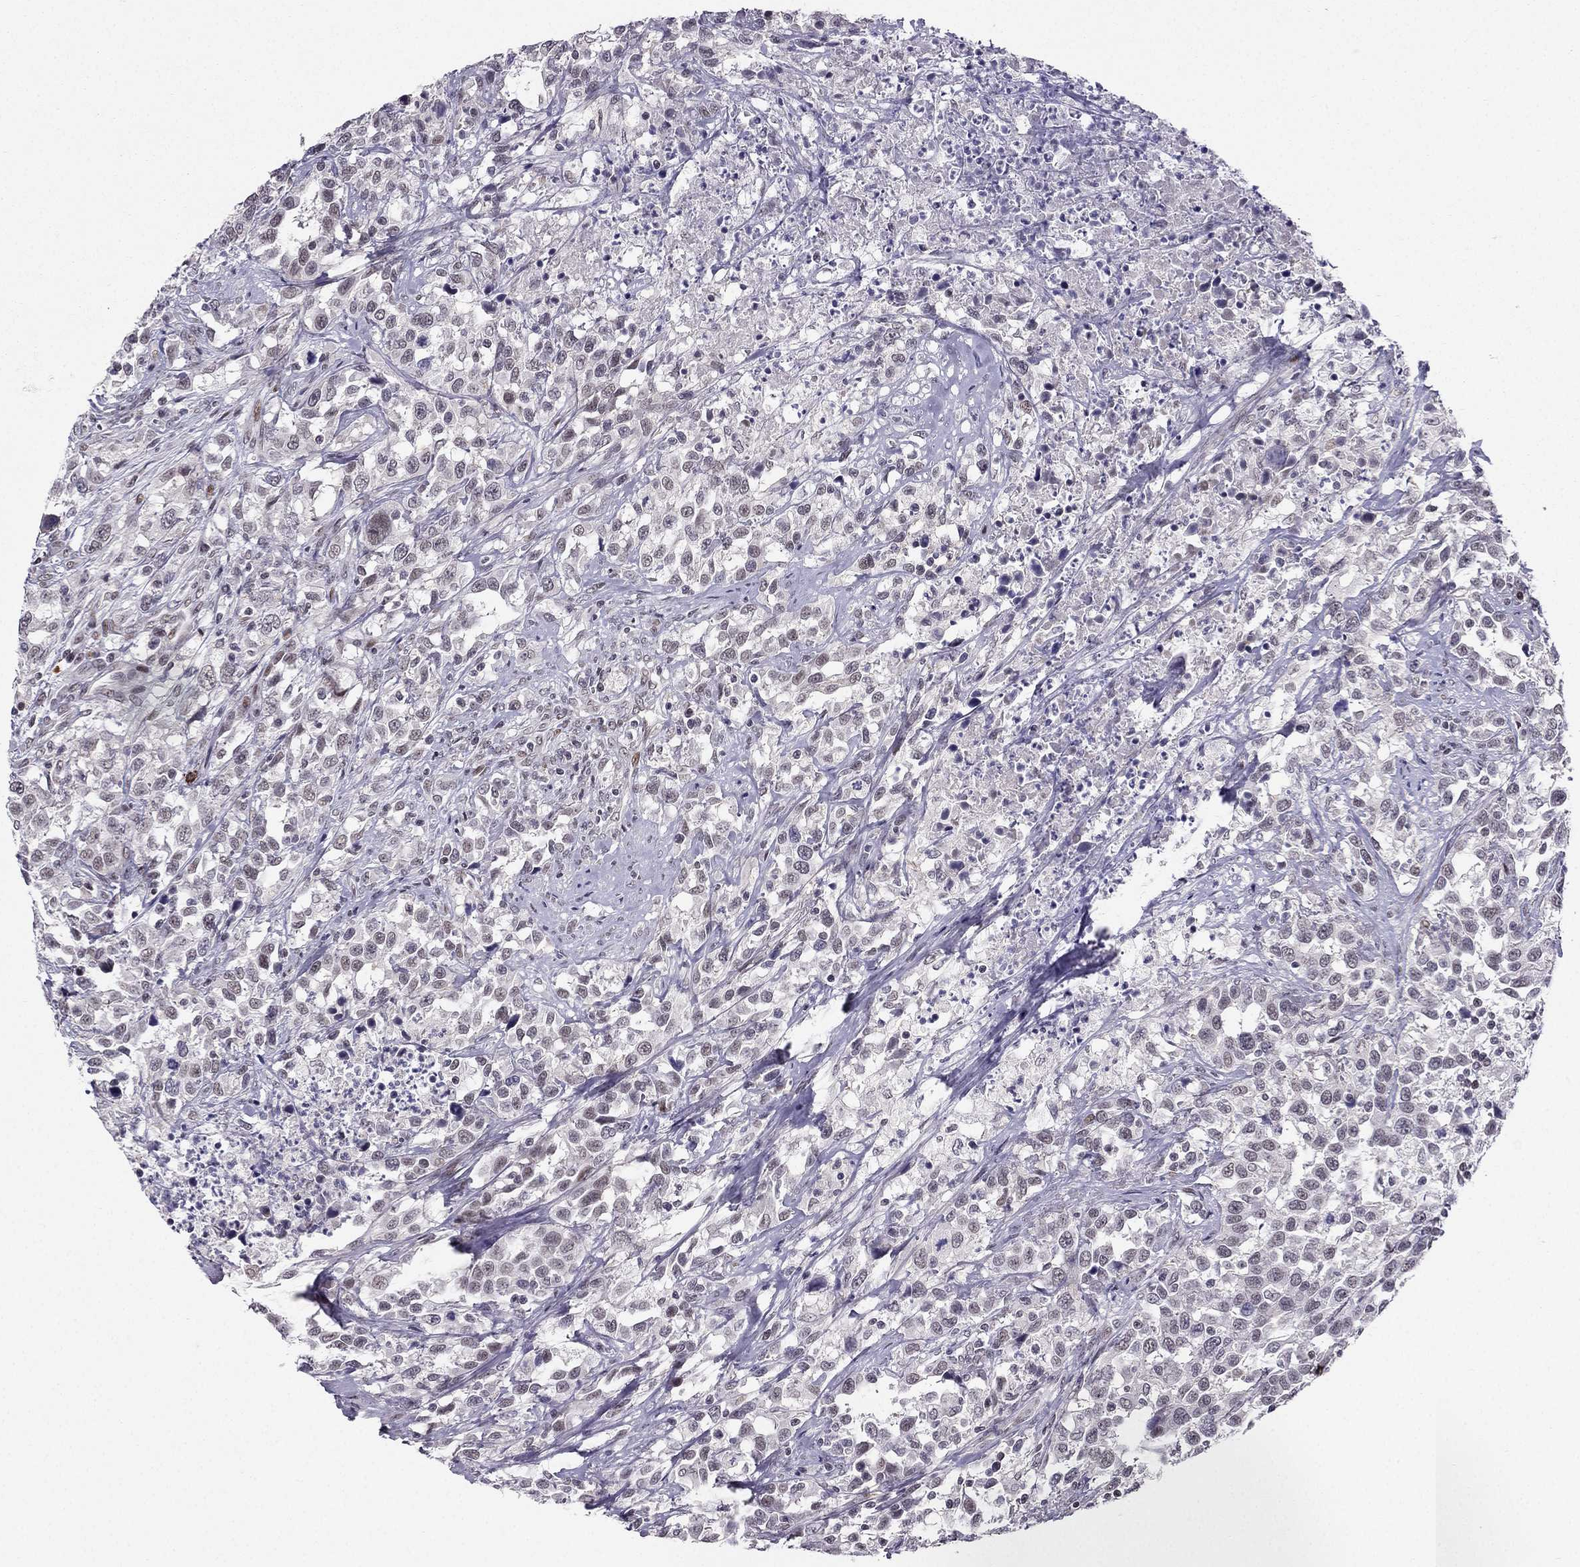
{"staining": {"intensity": "negative", "quantity": "none", "location": "none"}, "tissue": "urothelial cancer", "cell_type": "Tumor cells", "image_type": "cancer", "snomed": [{"axis": "morphology", "description": "Urothelial carcinoma, NOS"}, {"axis": "morphology", "description": "Urothelial carcinoma, High grade"}, {"axis": "topography", "description": "Urinary bladder"}], "caption": "This is an IHC histopathology image of human urothelial cancer. There is no positivity in tumor cells.", "gene": "RPRD2", "patient": {"sex": "female", "age": 64}}